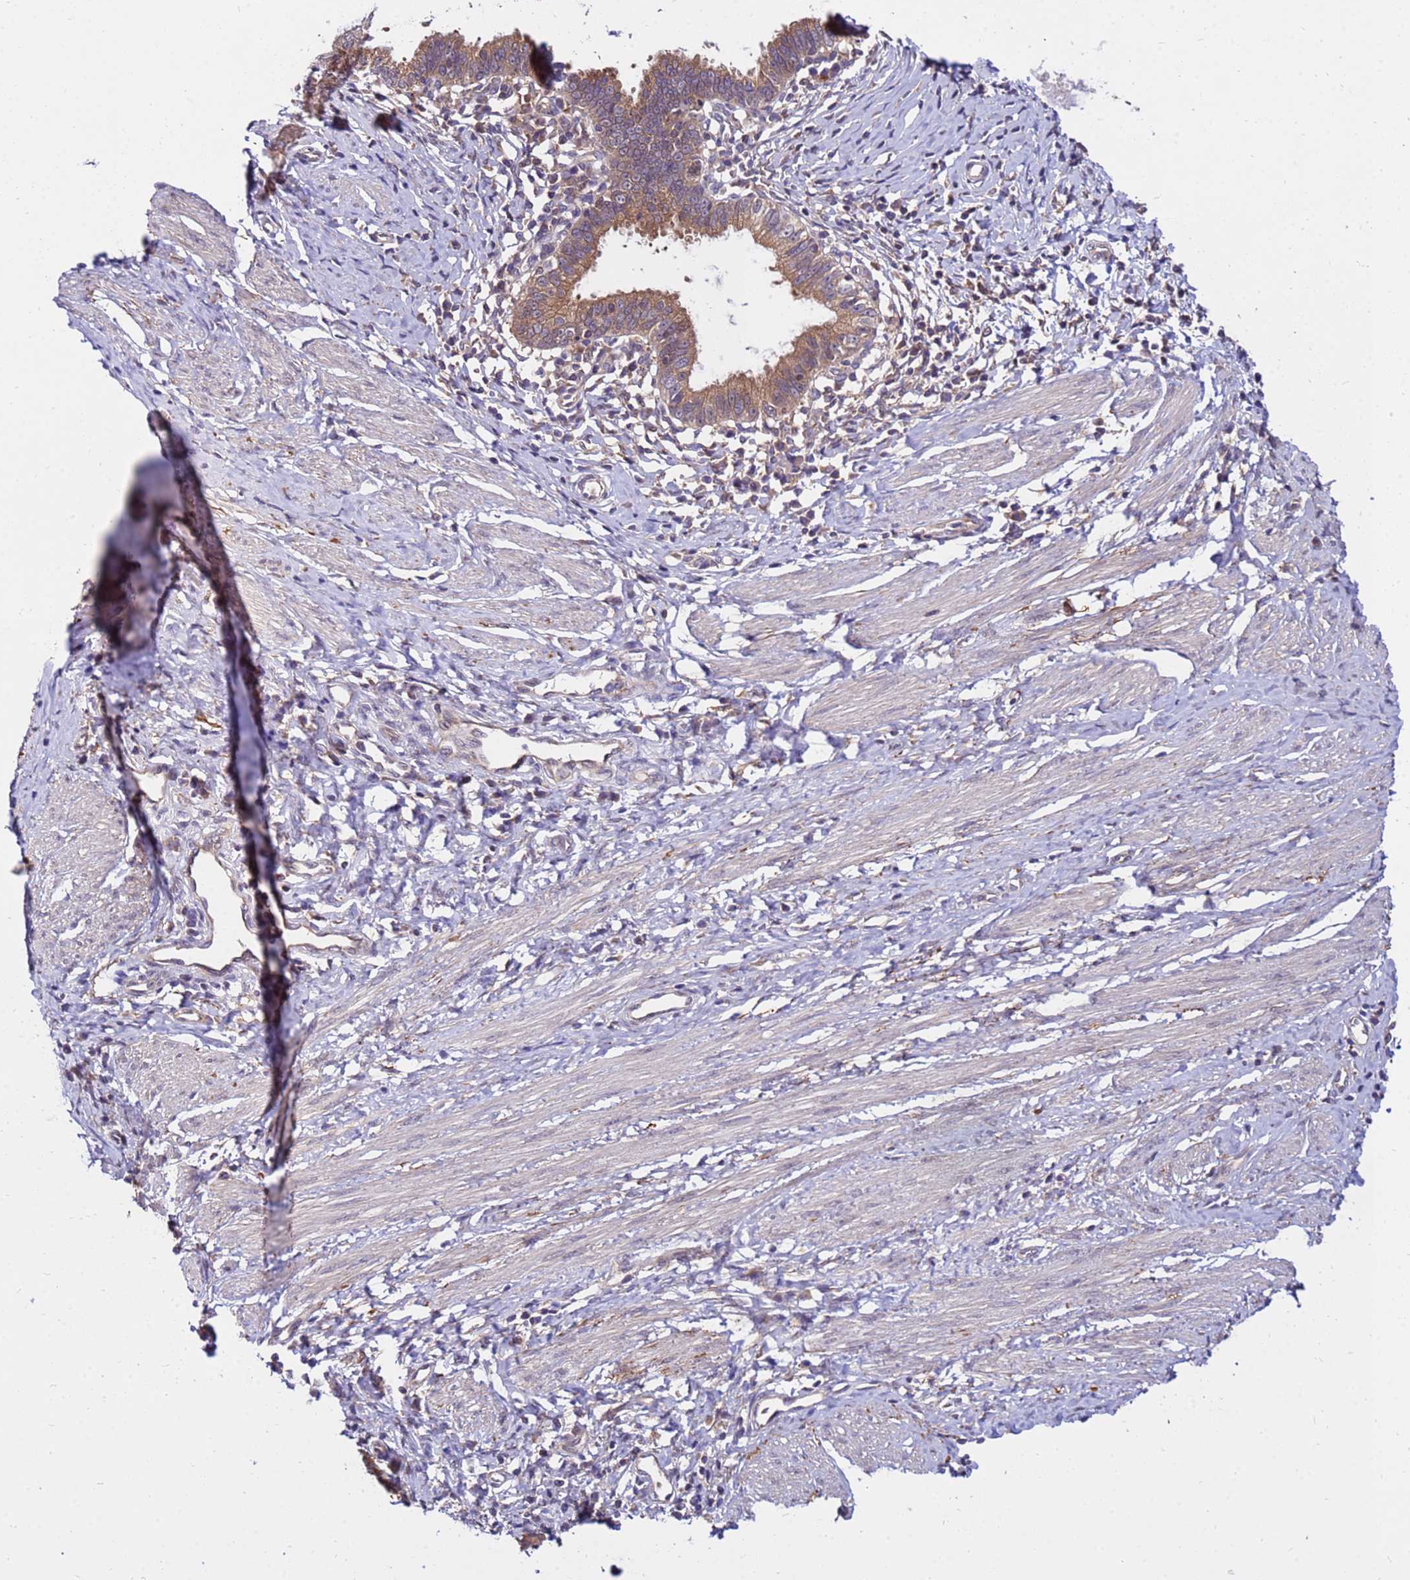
{"staining": {"intensity": "moderate", "quantity": ">75%", "location": "cytoplasmic/membranous"}, "tissue": "cervical cancer", "cell_type": "Tumor cells", "image_type": "cancer", "snomed": [{"axis": "morphology", "description": "Adenocarcinoma, NOS"}, {"axis": "topography", "description": "Cervix"}], "caption": "Protein expression by IHC displays moderate cytoplasmic/membranous expression in approximately >75% of tumor cells in cervical cancer (adenocarcinoma). (DAB (3,3'-diaminobenzidine) IHC, brown staining for protein, blue staining for nuclei).", "gene": "GET3", "patient": {"sex": "female", "age": 36}}